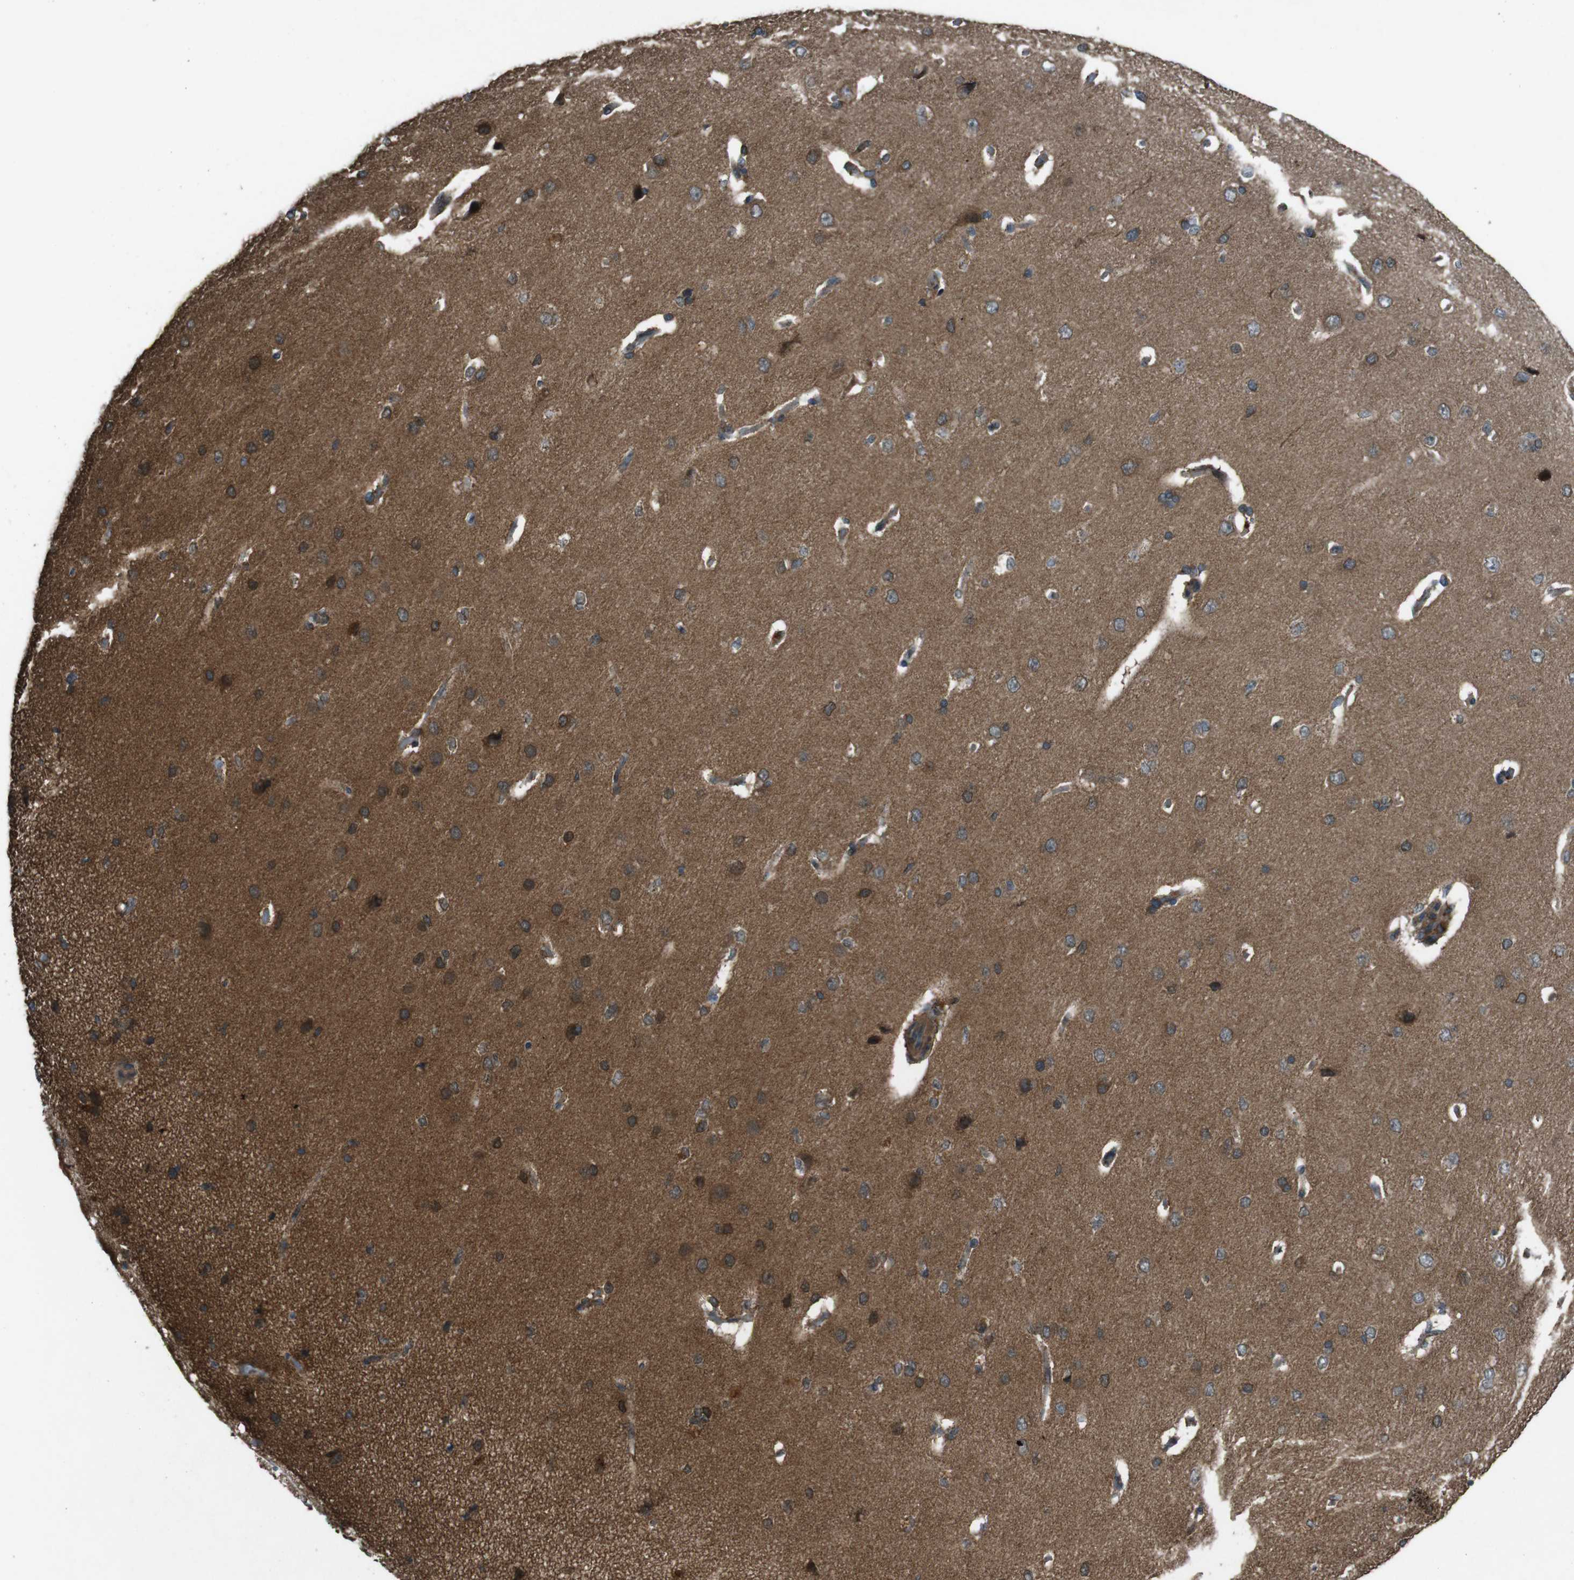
{"staining": {"intensity": "moderate", "quantity": ">75%", "location": "cytoplasmic/membranous"}, "tissue": "cerebral cortex", "cell_type": "Endothelial cells", "image_type": "normal", "snomed": [{"axis": "morphology", "description": "Normal tissue, NOS"}, {"axis": "topography", "description": "Cerebral cortex"}], "caption": "The micrograph shows immunohistochemical staining of normal cerebral cortex. There is moderate cytoplasmic/membranous expression is seen in approximately >75% of endothelial cells. (IHC, brightfield microscopy, high magnification).", "gene": "SLC27A4", "patient": {"sex": "male", "age": 62}}